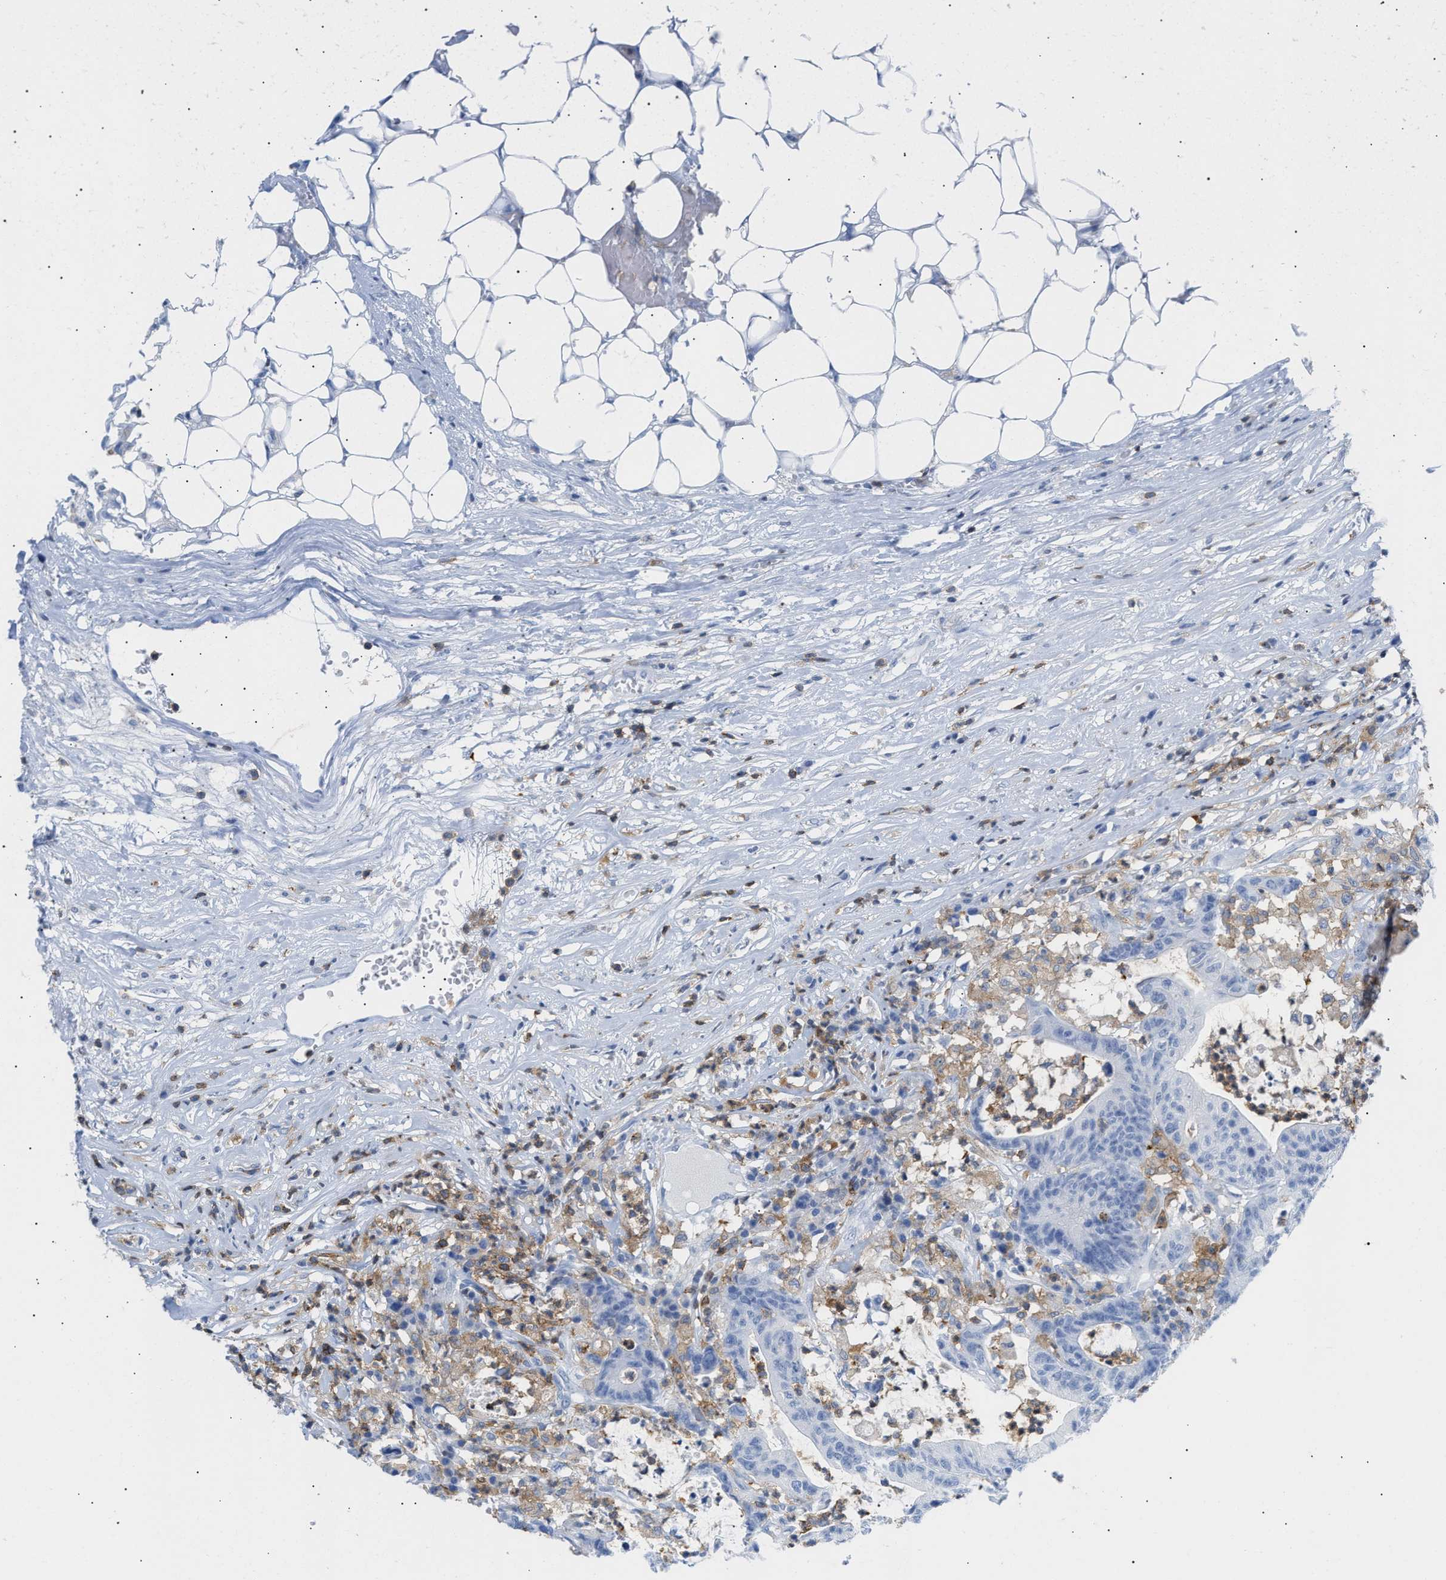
{"staining": {"intensity": "negative", "quantity": "none", "location": "none"}, "tissue": "colorectal cancer", "cell_type": "Tumor cells", "image_type": "cancer", "snomed": [{"axis": "morphology", "description": "Adenocarcinoma, NOS"}, {"axis": "topography", "description": "Colon"}], "caption": "Immunohistochemical staining of colorectal adenocarcinoma displays no significant staining in tumor cells. The staining is performed using DAB (3,3'-diaminobenzidine) brown chromogen with nuclei counter-stained in using hematoxylin.", "gene": "LCP1", "patient": {"sex": "female", "age": 84}}